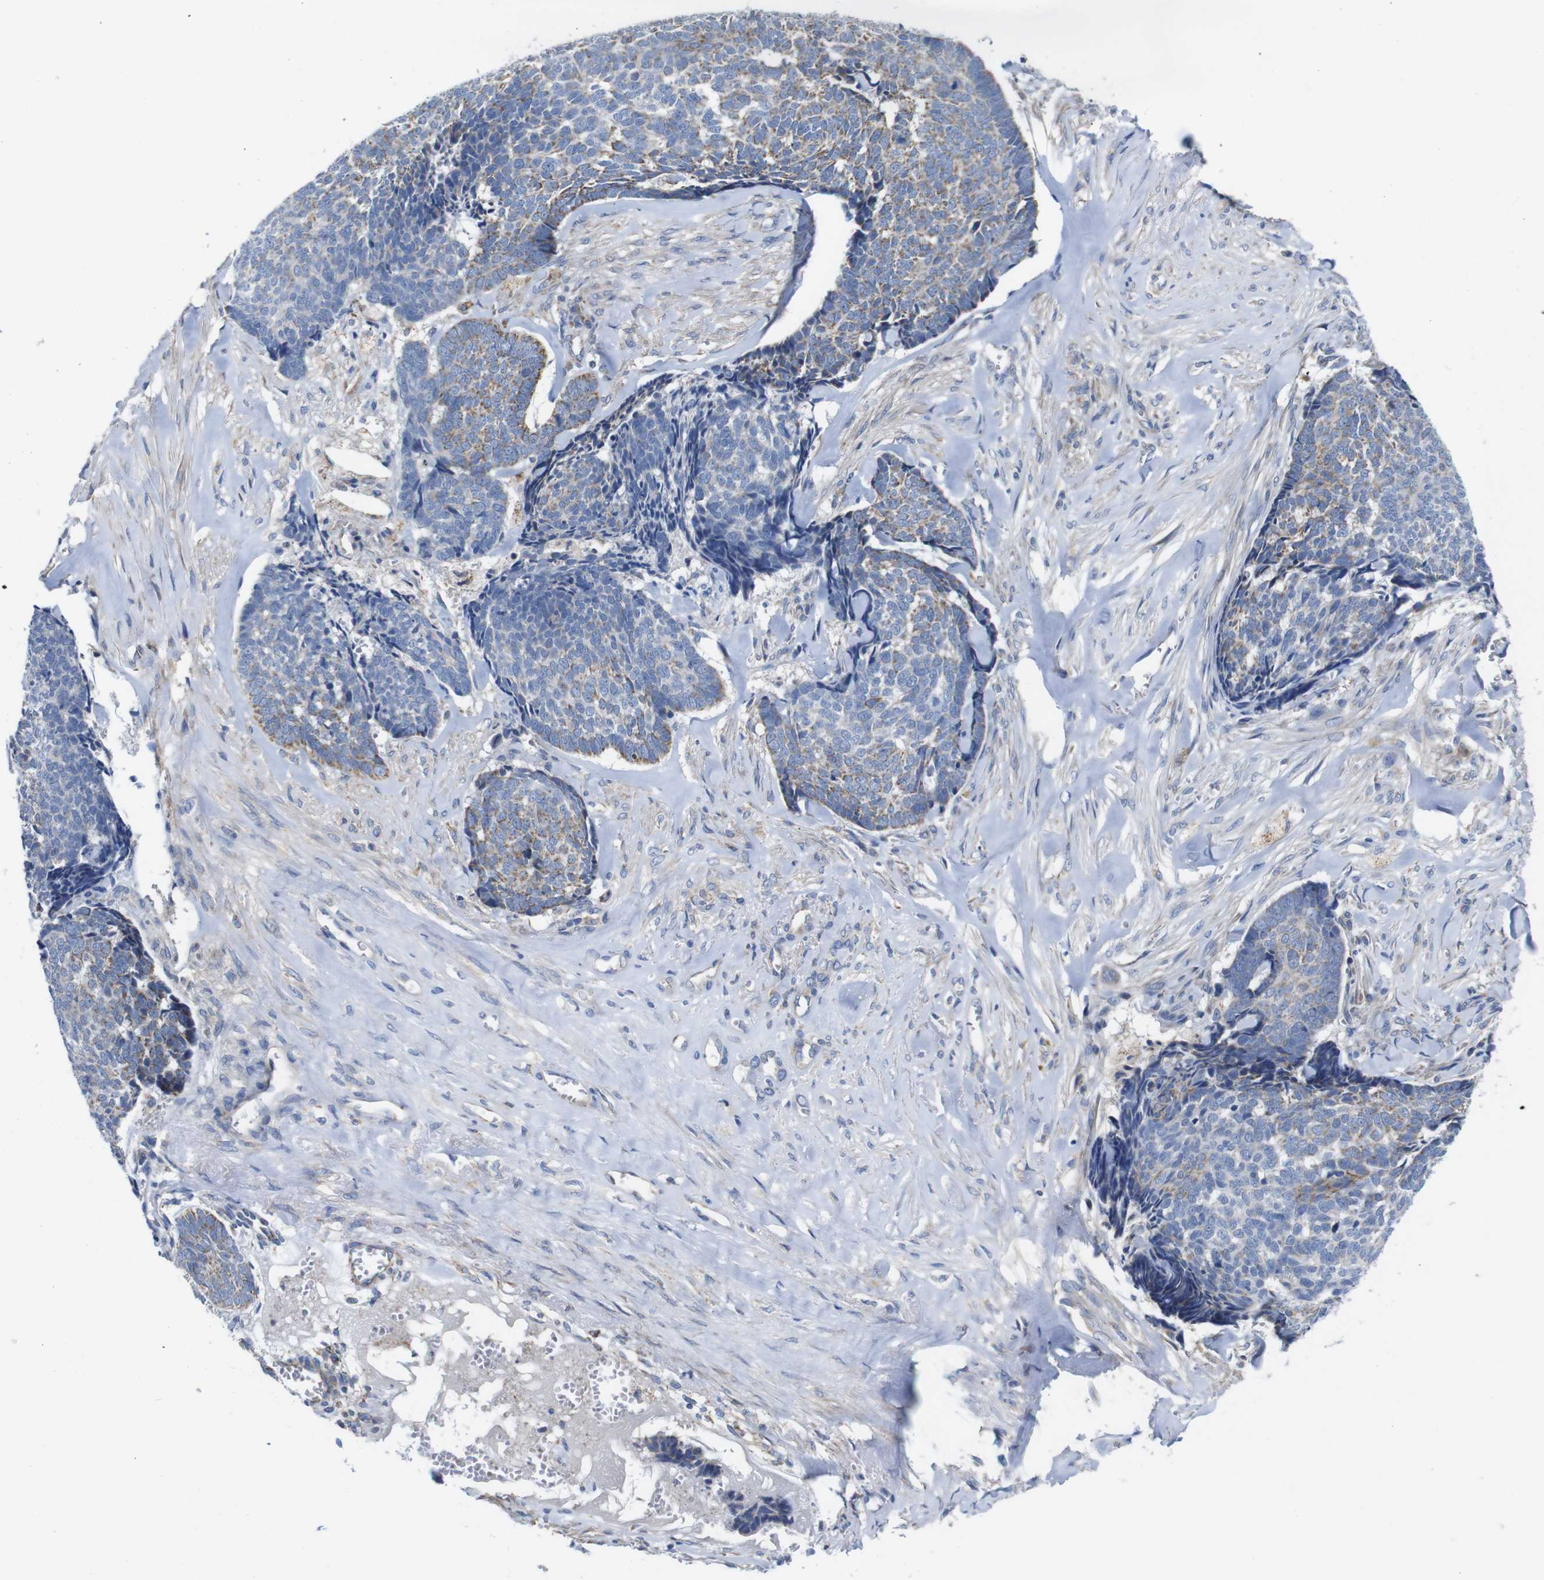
{"staining": {"intensity": "moderate", "quantity": "25%-75%", "location": "cytoplasmic/membranous"}, "tissue": "skin cancer", "cell_type": "Tumor cells", "image_type": "cancer", "snomed": [{"axis": "morphology", "description": "Basal cell carcinoma"}, {"axis": "topography", "description": "Skin"}], "caption": "This is a histology image of immunohistochemistry staining of skin cancer (basal cell carcinoma), which shows moderate expression in the cytoplasmic/membranous of tumor cells.", "gene": "PDCD1LG2", "patient": {"sex": "male", "age": 84}}